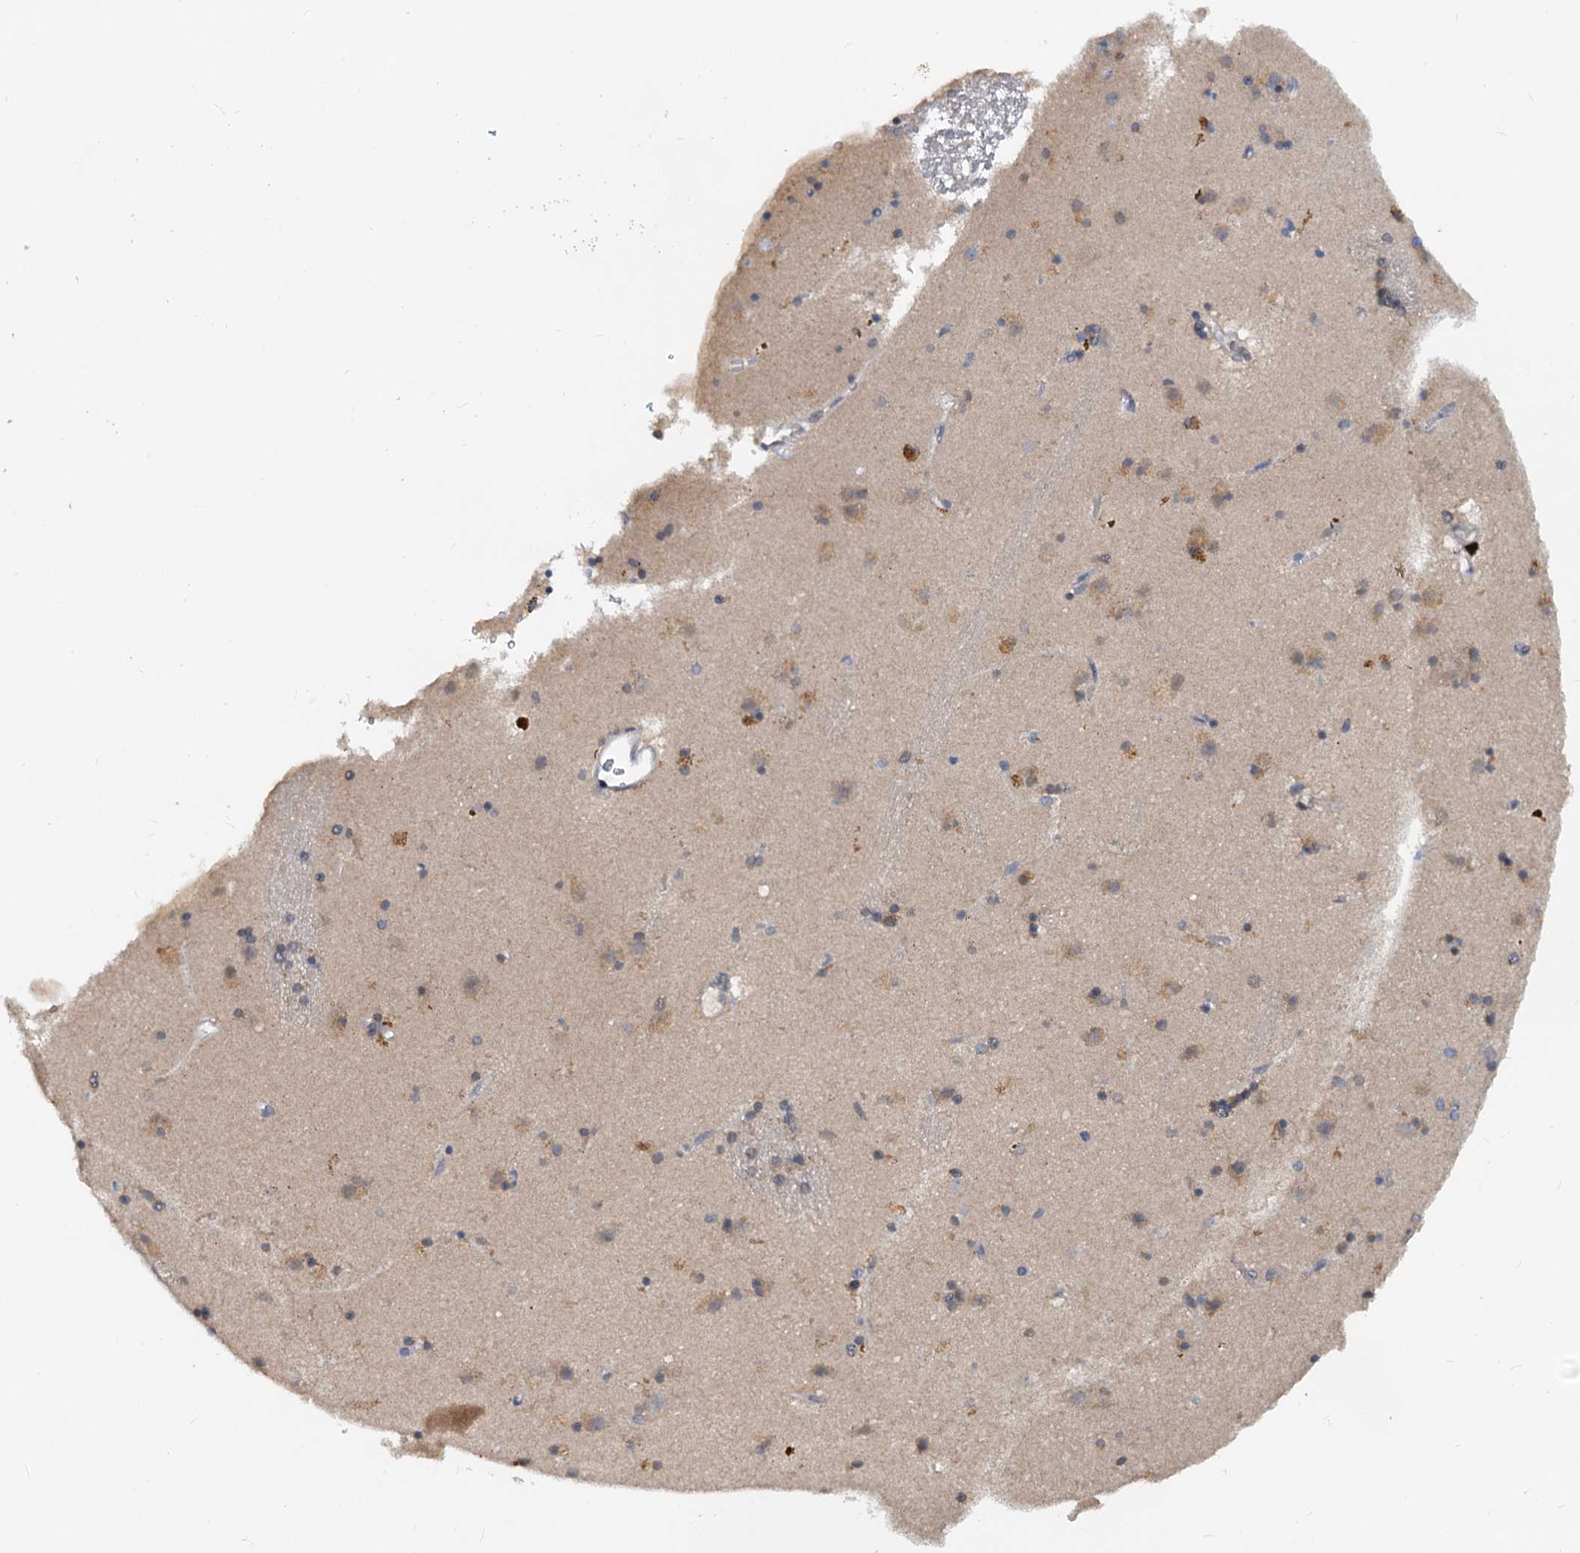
{"staining": {"intensity": "weak", "quantity": "<25%", "location": "cytoplasmic/membranous"}, "tissue": "caudate", "cell_type": "Glial cells", "image_type": "normal", "snomed": [{"axis": "morphology", "description": "Normal tissue, NOS"}, {"axis": "topography", "description": "Lateral ventricle wall"}], "caption": "An IHC micrograph of benign caudate is shown. There is no staining in glial cells of caudate.", "gene": "PTGES3", "patient": {"sex": "male", "age": 70}}